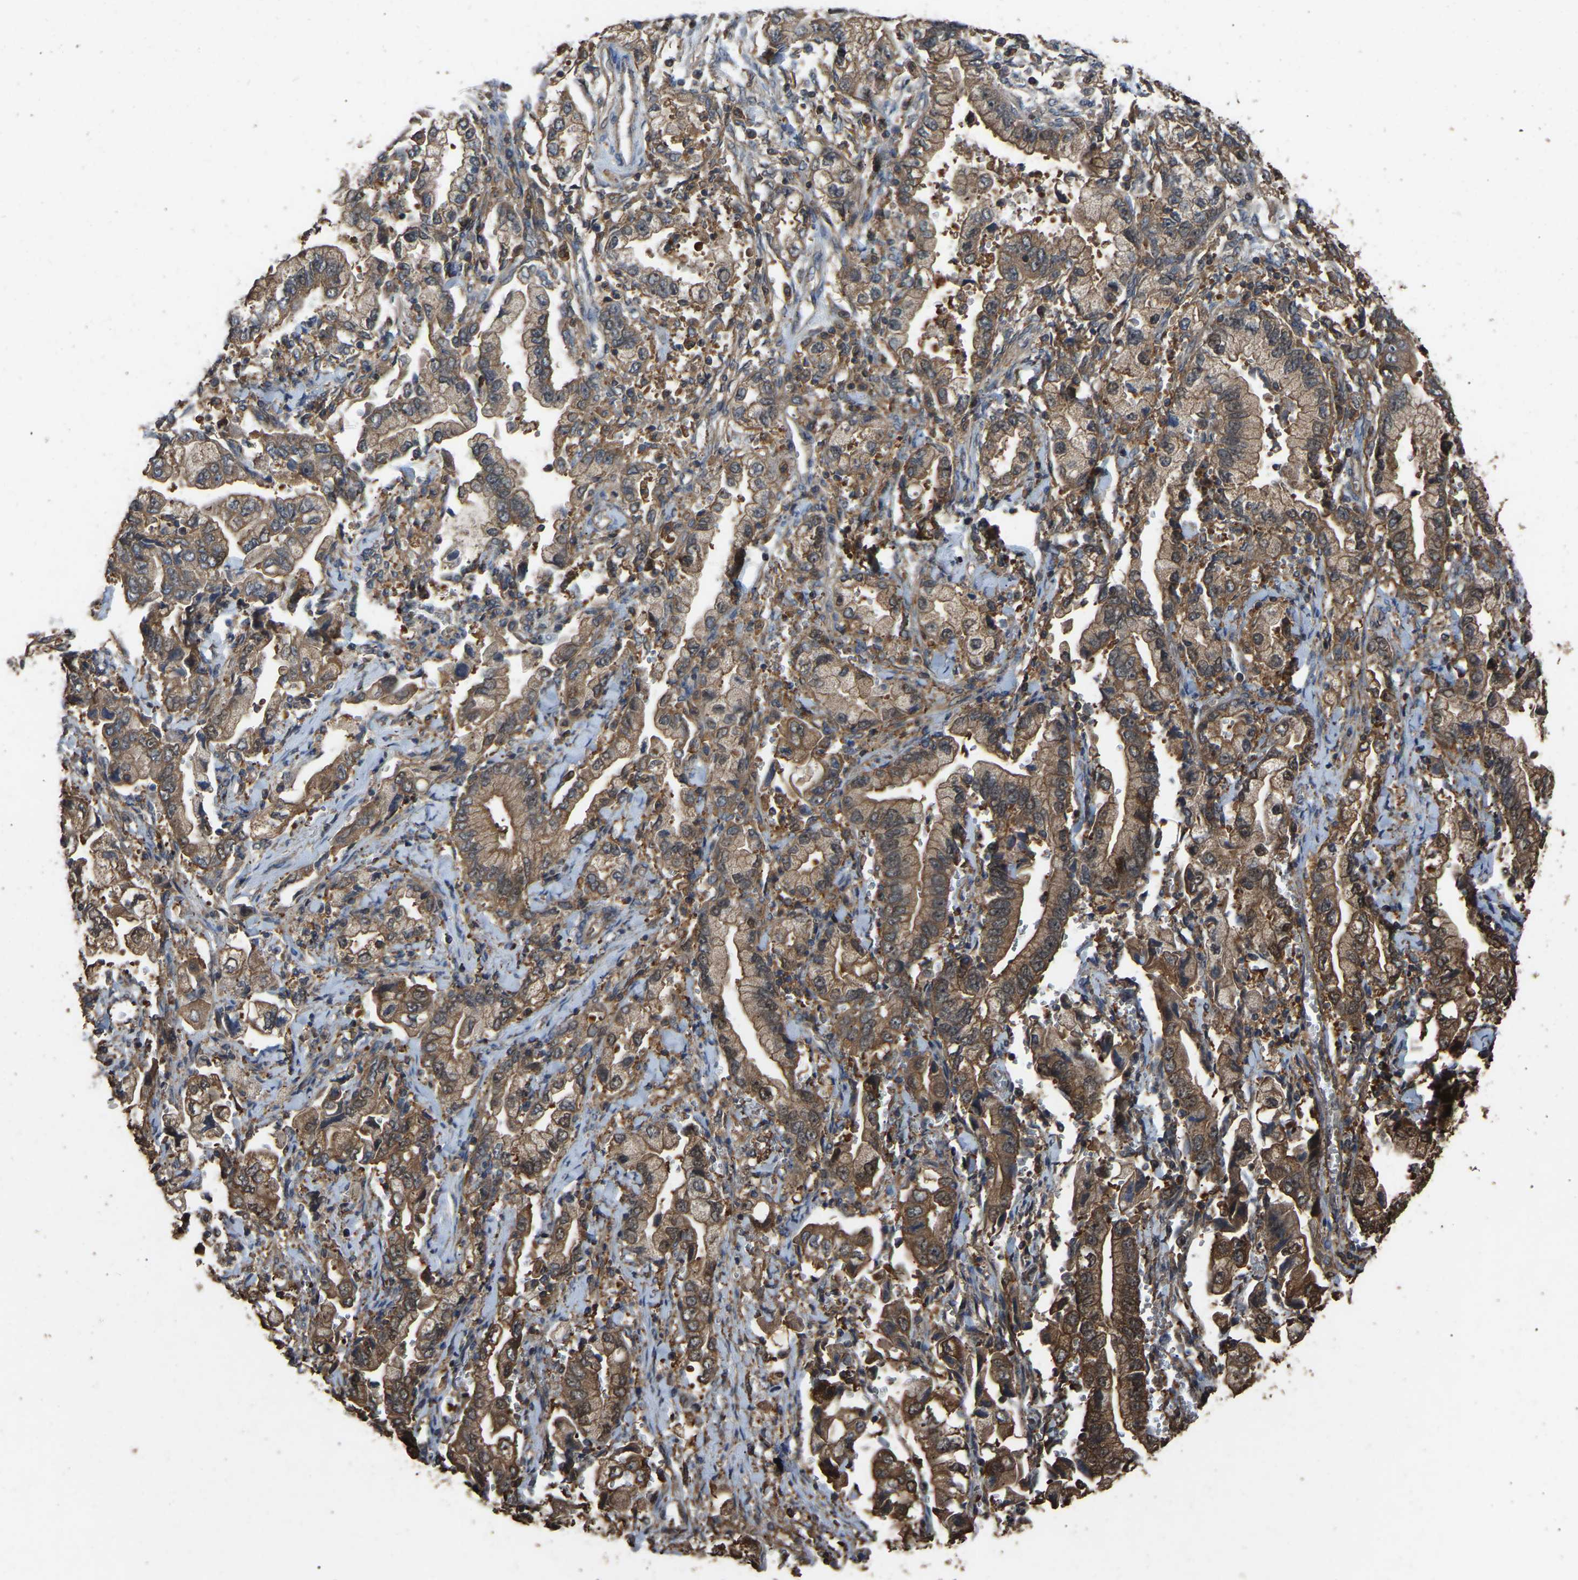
{"staining": {"intensity": "moderate", "quantity": ">75%", "location": "cytoplasmic/membranous"}, "tissue": "stomach cancer", "cell_type": "Tumor cells", "image_type": "cancer", "snomed": [{"axis": "morphology", "description": "Normal tissue, NOS"}, {"axis": "morphology", "description": "Adenocarcinoma, NOS"}, {"axis": "topography", "description": "Stomach"}], "caption": "Moderate cytoplasmic/membranous expression for a protein is identified in about >75% of tumor cells of stomach cancer using IHC.", "gene": "FHIT", "patient": {"sex": "male", "age": 62}}